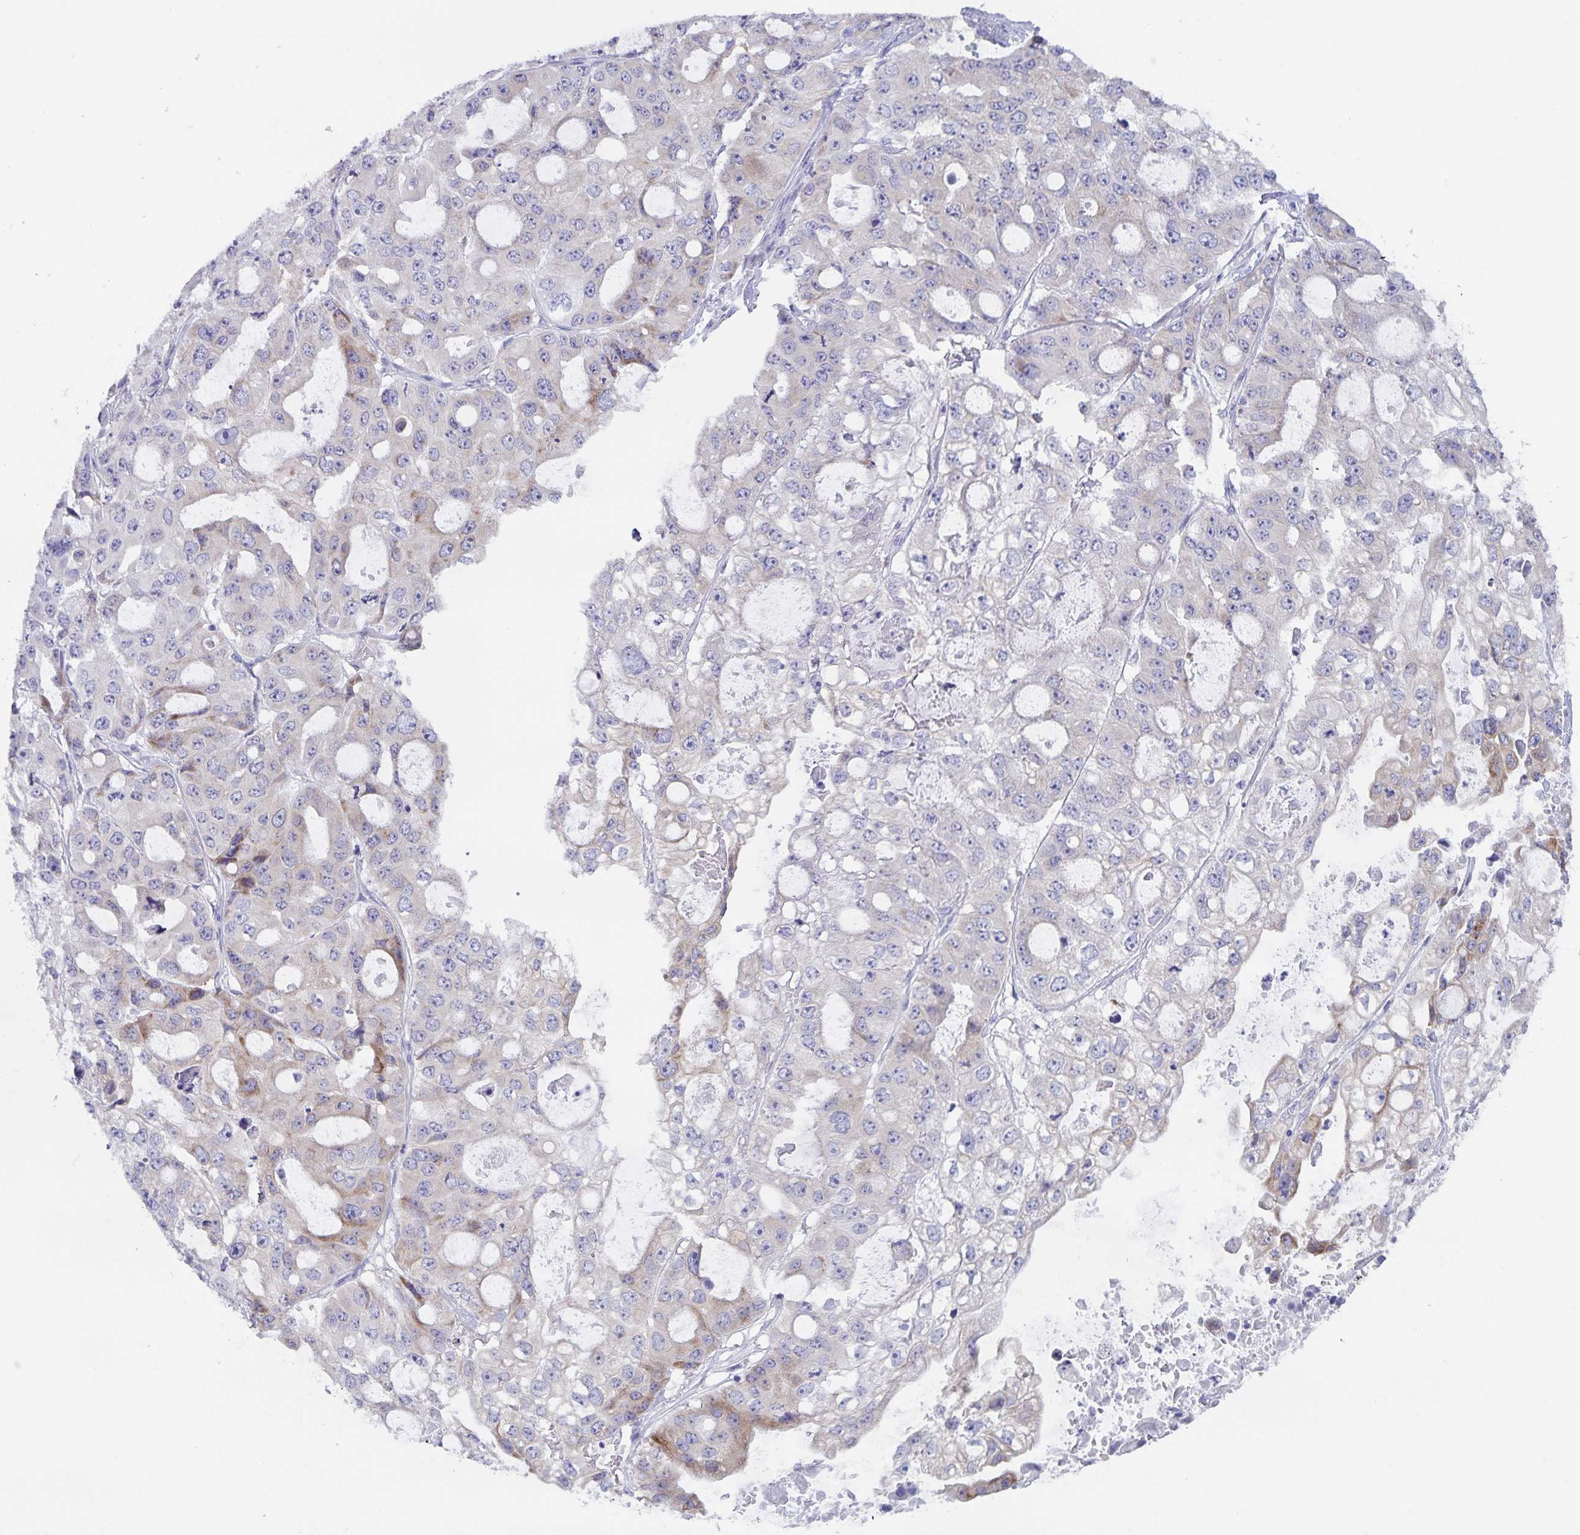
{"staining": {"intensity": "moderate", "quantity": "<25%", "location": "cytoplasmic/membranous"}, "tissue": "ovarian cancer", "cell_type": "Tumor cells", "image_type": "cancer", "snomed": [{"axis": "morphology", "description": "Cystadenocarcinoma, serous, NOS"}, {"axis": "topography", "description": "Ovary"}], "caption": "A high-resolution micrograph shows IHC staining of ovarian cancer, which displays moderate cytoplasmic/membranous expression in about <25% of tumor cells. The staining is performed using DAB brown chromogen to label protein expression. The nuclei are counter-stained blue using hematoxylin.", "gene": "AQP4", "patient": {"sex": "female", "age": 56}}